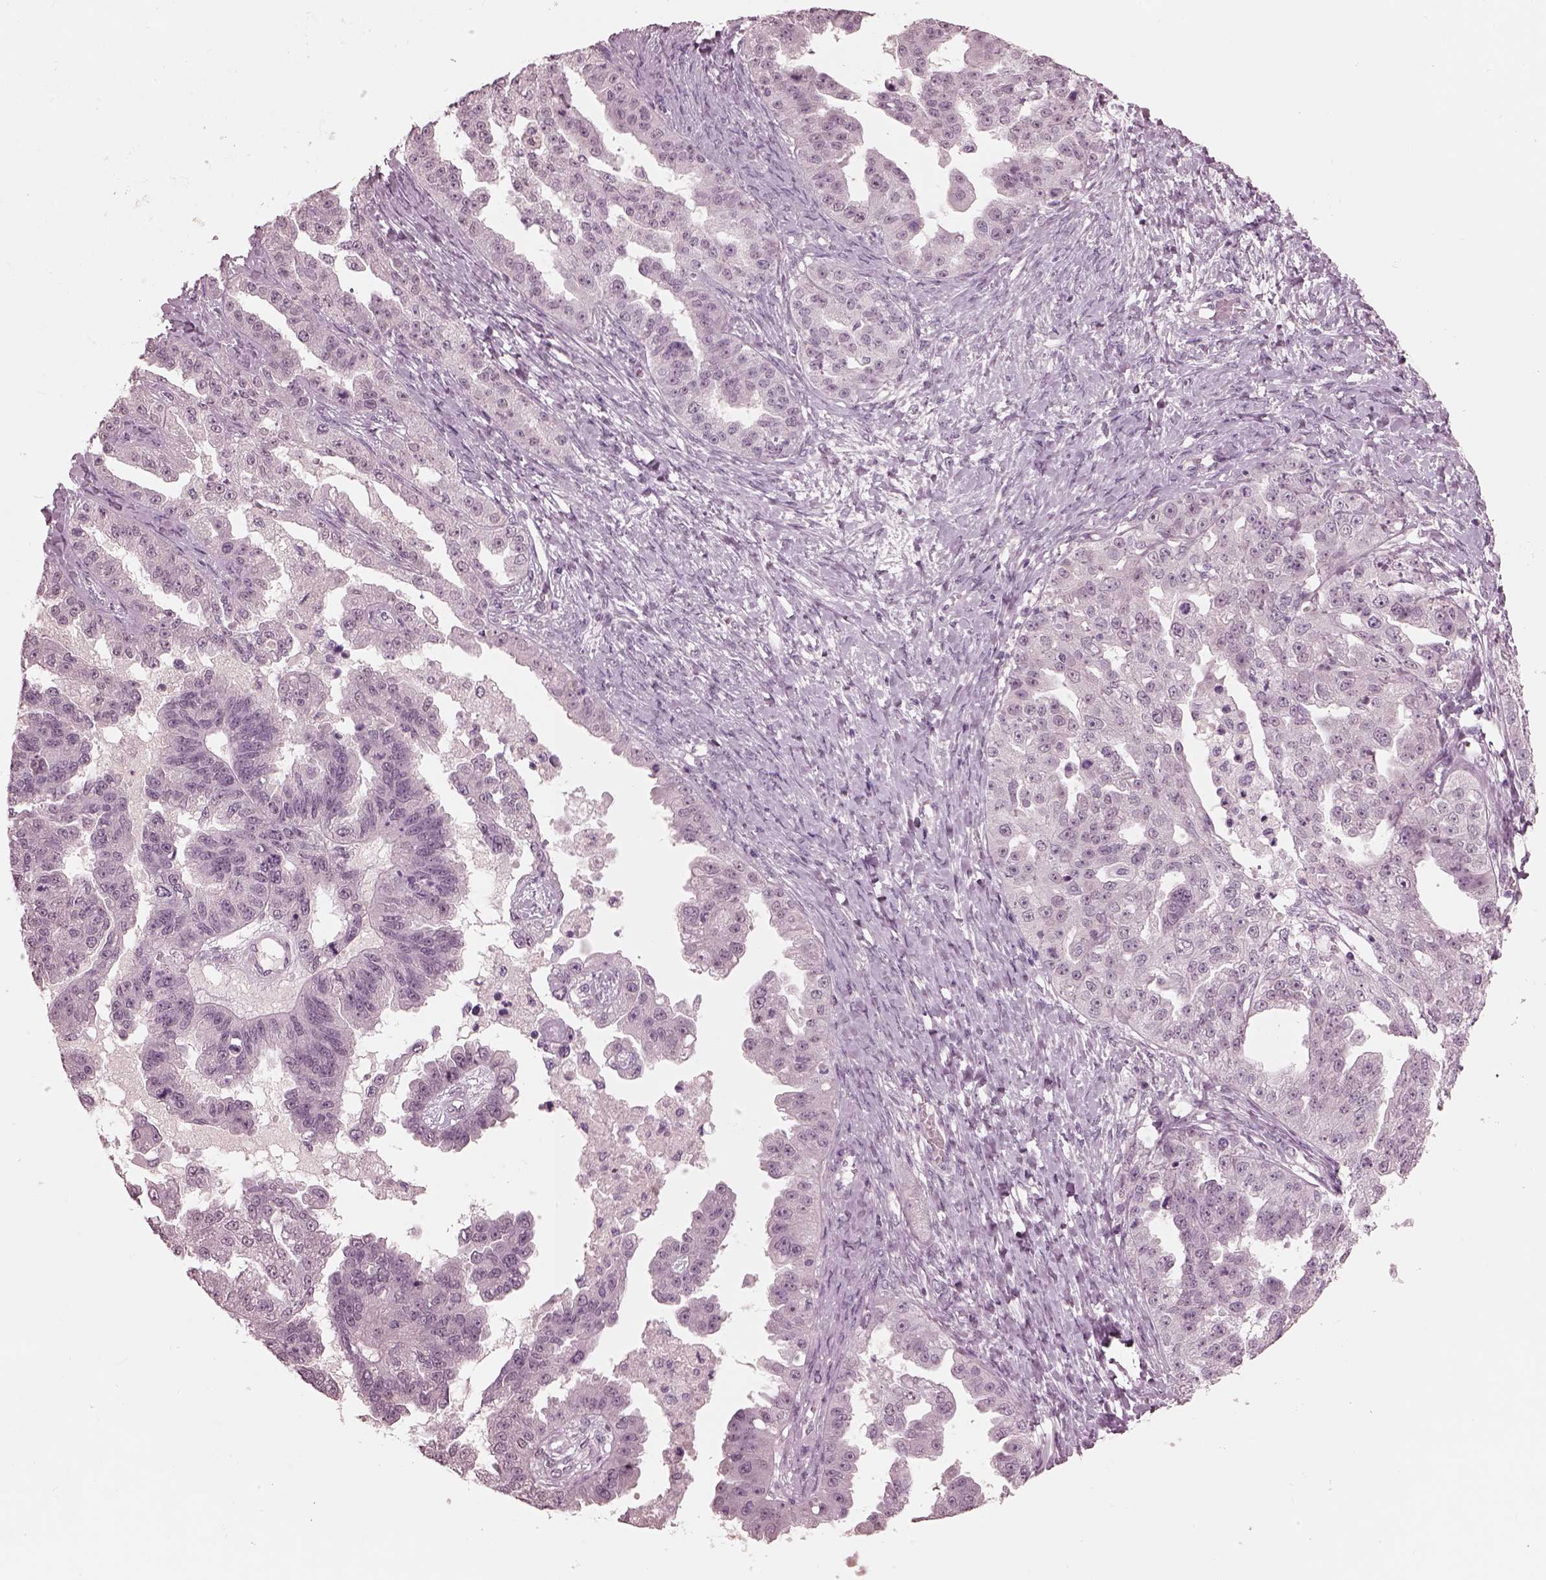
{"staining": {"intensity": "negative", "quantity": "none", "location": "none"}, "tissue": "ovarian cancer", "cell_type": "Tumor cells", "image_type": "cancer", "snomed": [{"axis": "morphology", "description": "Cystadenocarcinoma, serous, NOS"}, {"axis": "topography", "description": "Ovary"}], "caption": "High magnification brightfield microscopy of serous cystadenocarcinoma (ovarian) stained with DAB (brown) and counterstained with hematoxylin (blue): tumor cells show no significant expression.", "gene": "GARIN4", "patient": {"sex": "female", "age": 58}}